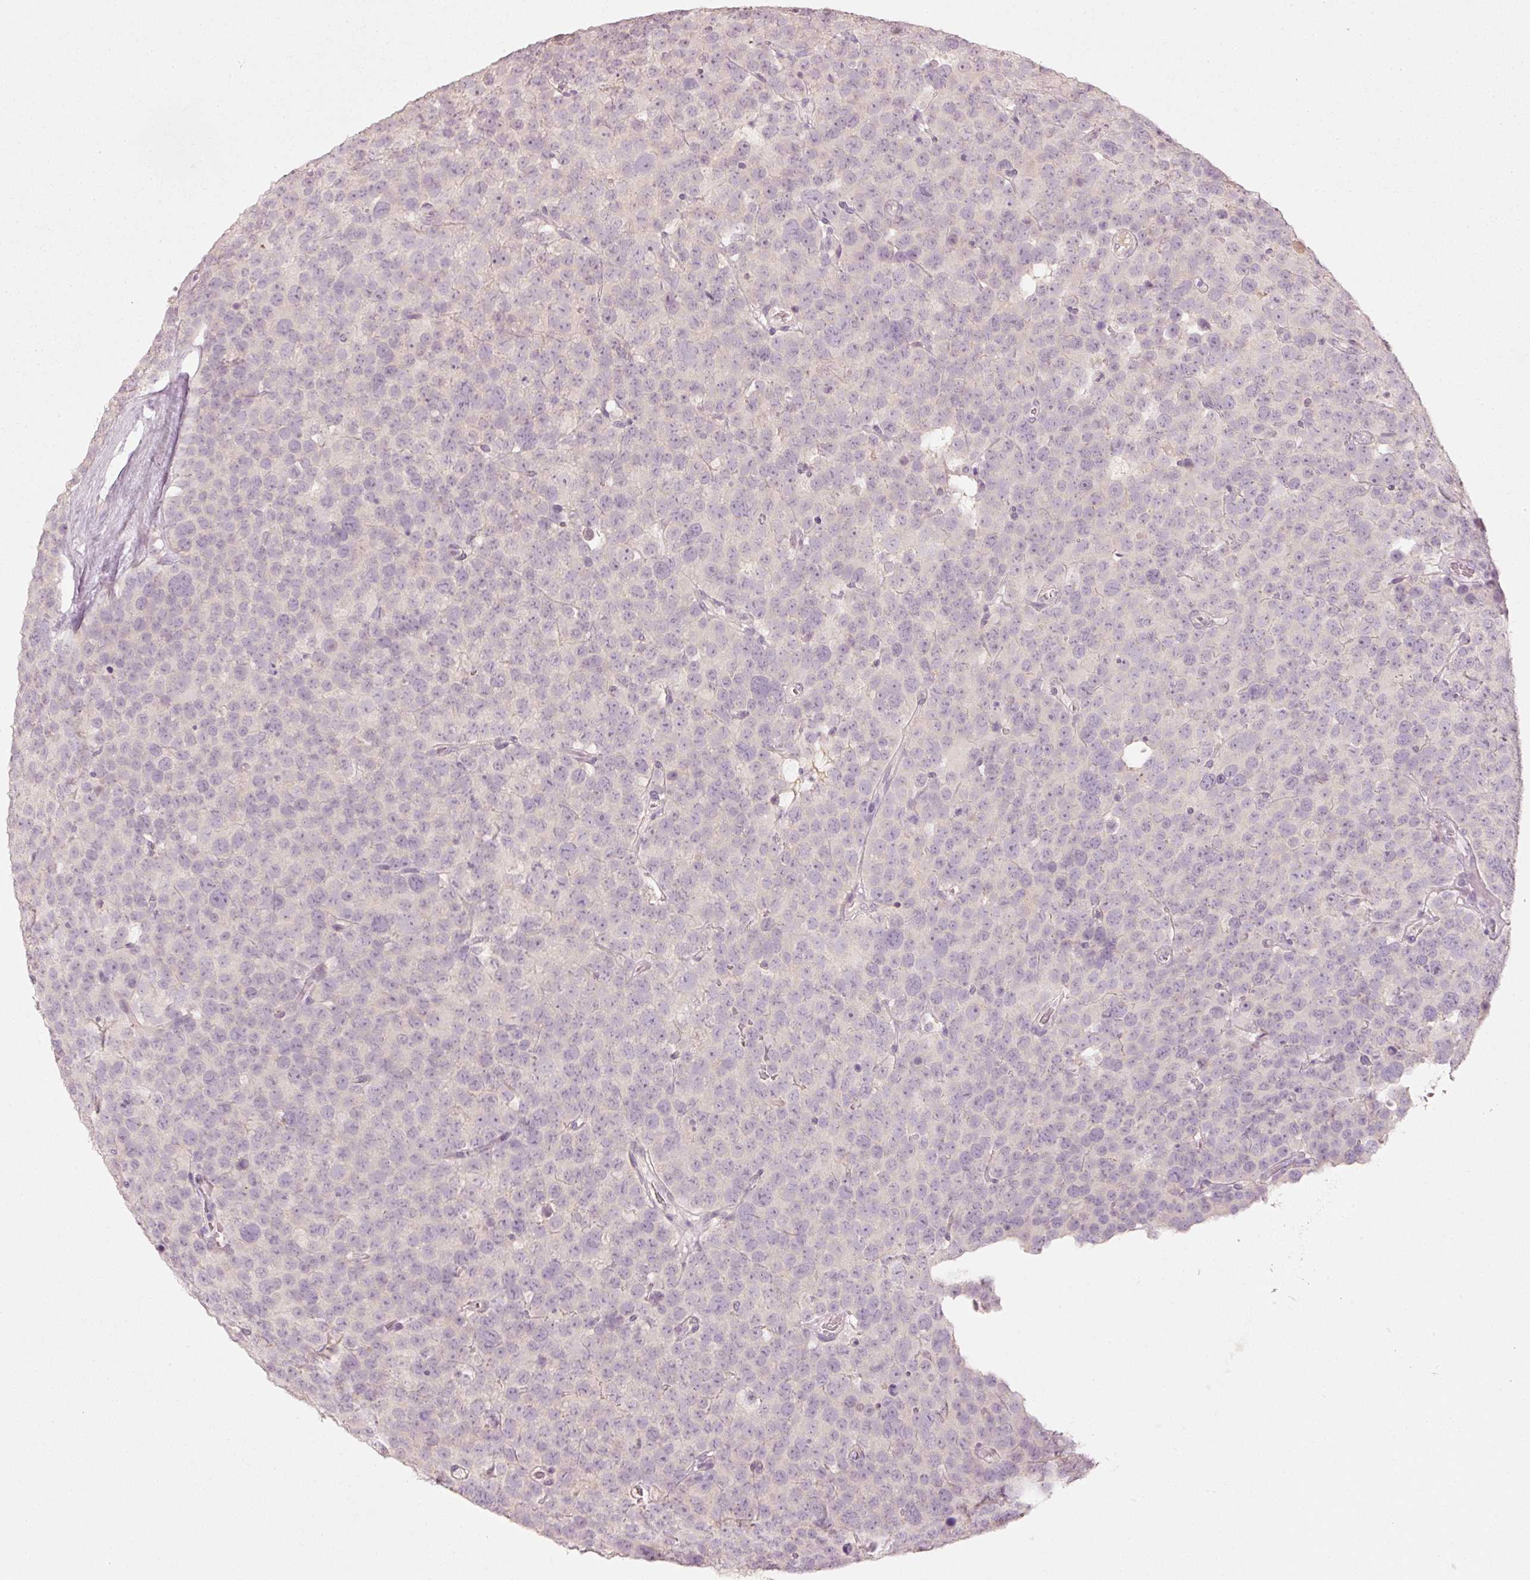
{"staining": {"intensity": "negative", "quantity": "none", "location": "none"}, "tissue": "testis cancer", "cell_type": "Tumor cells", "image_type": "cancer", "snomed": [{"axis": "morphology", "description": "Seminoma, NOS"}, {"axis": "topography", "description": "Testis"}], "caption": "IHC of testis cancer (seminoma) exhibits no expression in tumor cells.", "gene": "STEAP1", "patient": {"sex": "male", "age": 71}}